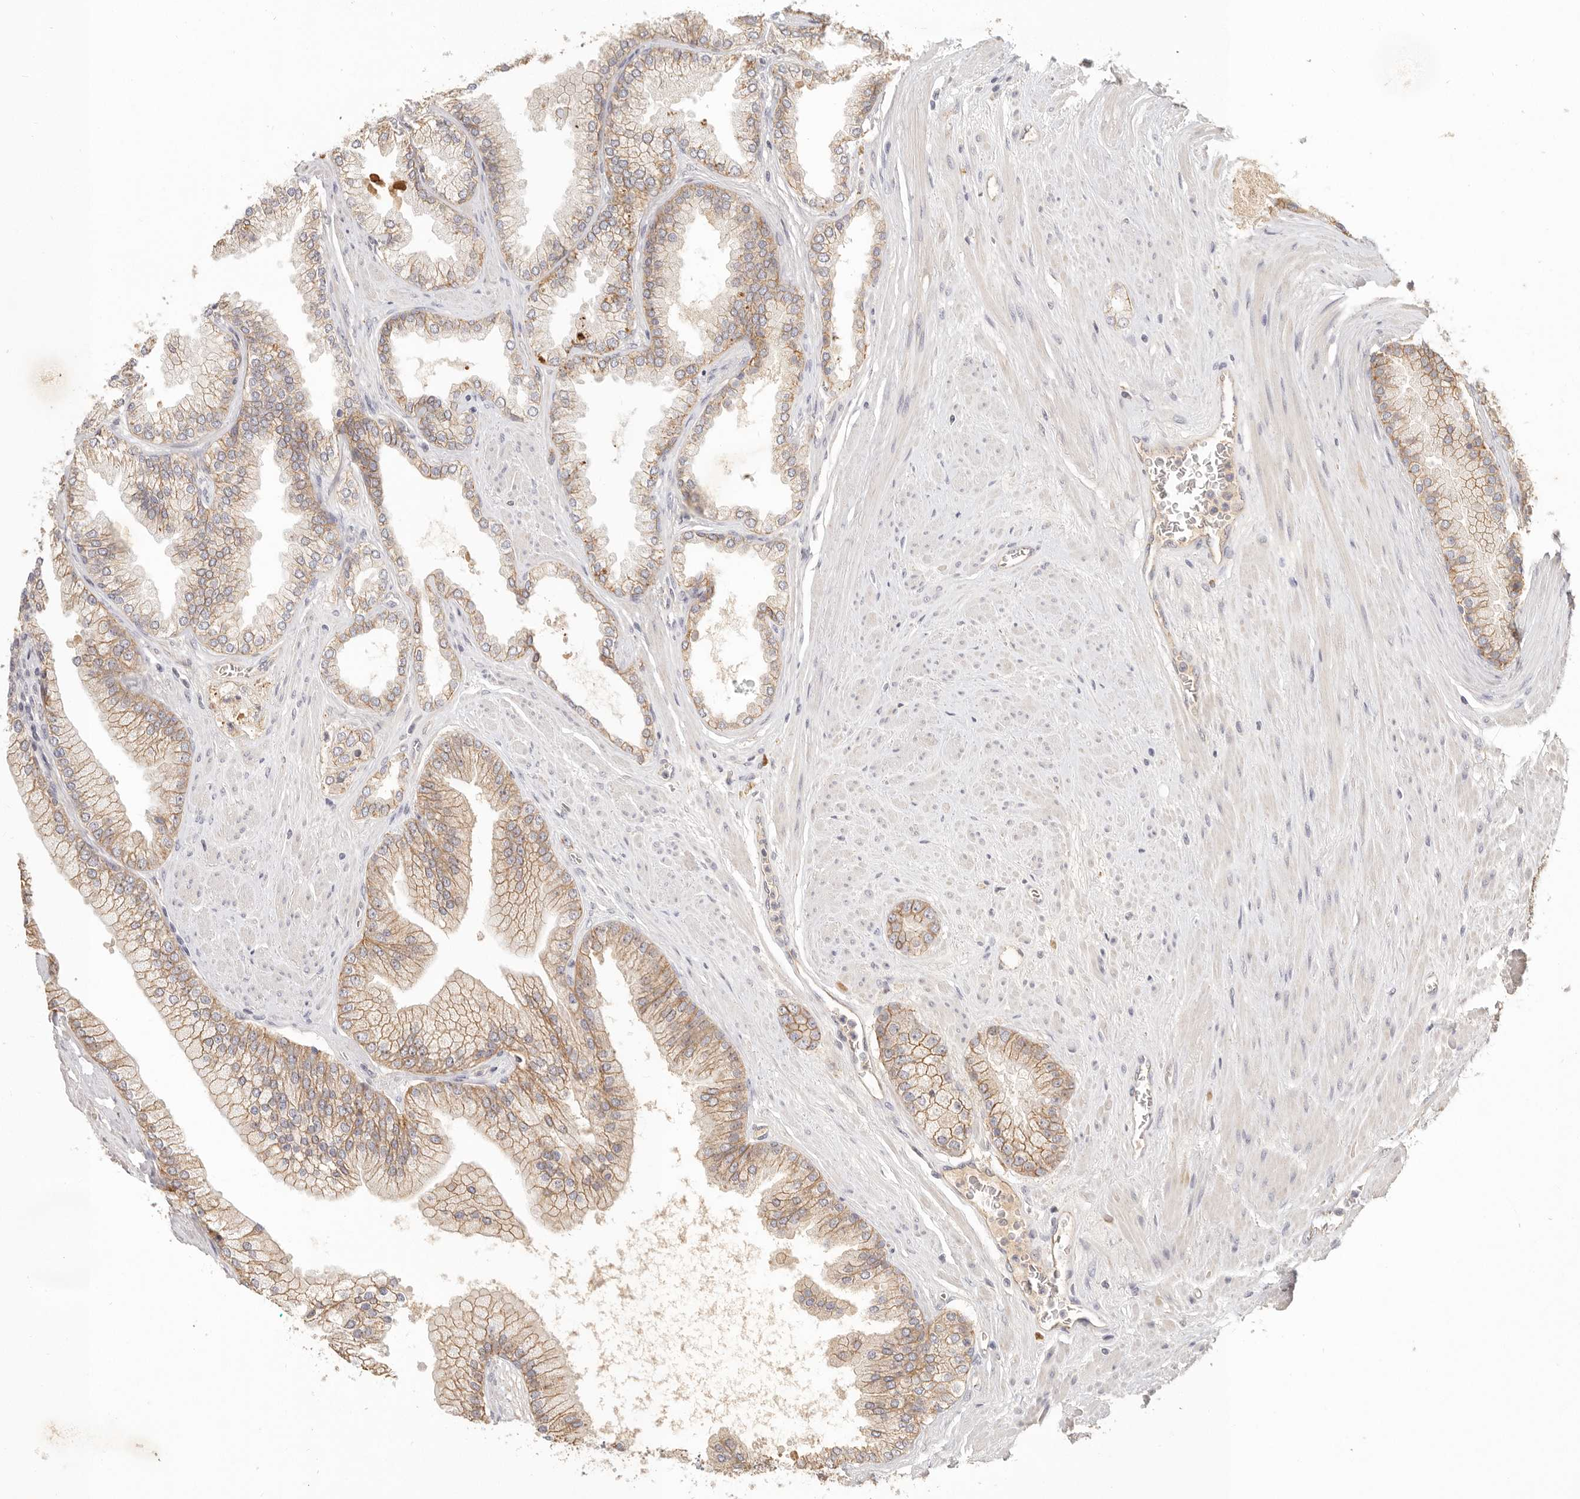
{"staining": {"intensity": "moderate", "quantity": "25%-75%", "location": "cytoplasmic/membranous"}, "tissue": "prostate cancer", "cell_type": "Tumor cells", "image_type": "cancer", "snomed": [{"axis": "morphology", "description": "Adenocarcinoma, High grade"}, {"axis": "topography", "description": "Prostate"}], "caption": "A photomicrograph of prostate cancer (high-grade adenocarcinoma) stained for a protein displays moderate cytoplasmic/membranous brown staining in tumor cells.", "gene": "ANXA9", "patient": {"sex": "male", "age": 58}}